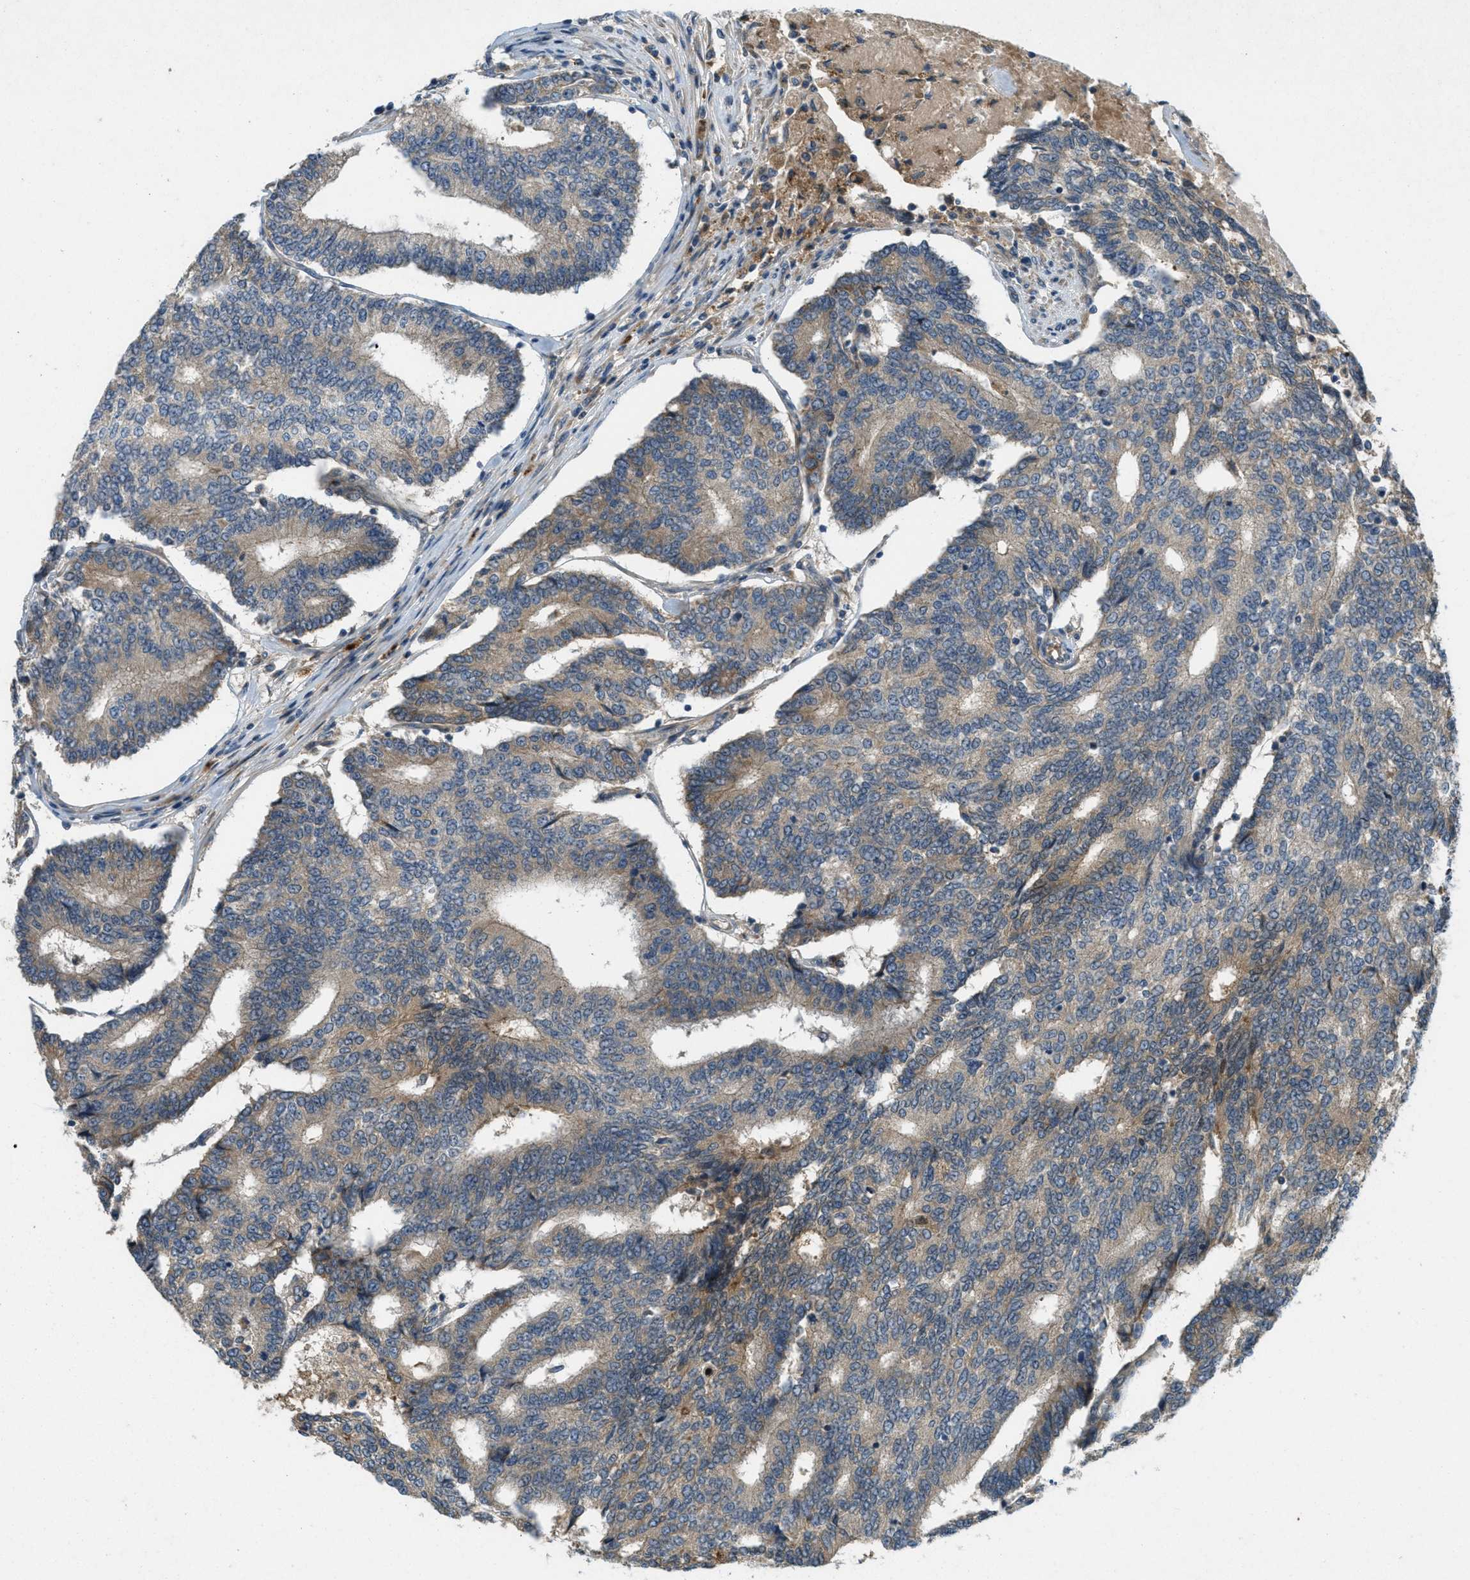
{"staining": {"intensity": "weak", "quantity": ">75%", "location": "cytoplasmic/membranous"}, "tissue": "prostate cancer", "cell_type": "Tumor cells", "image_type": "cancer", "snomed": [{"axis": "morphology", "description": "Normal tissue, NOS"}, {"axis": "morphology", "description": "Adenocarcinoma, High grade"}, {"axis": "topography", "description": "Prostate"}, {"axis": "topography", "description": "Seminal veicle"}], "caption": "This is a histology image of IHC staining of prostate cancer (high-grade adenocarcinoma), which shows weak positivity in the cytoplasmic/membranous of tumor cells.", "gene": "ADCY6", "patient": {"sex": "male", "age": 55}}